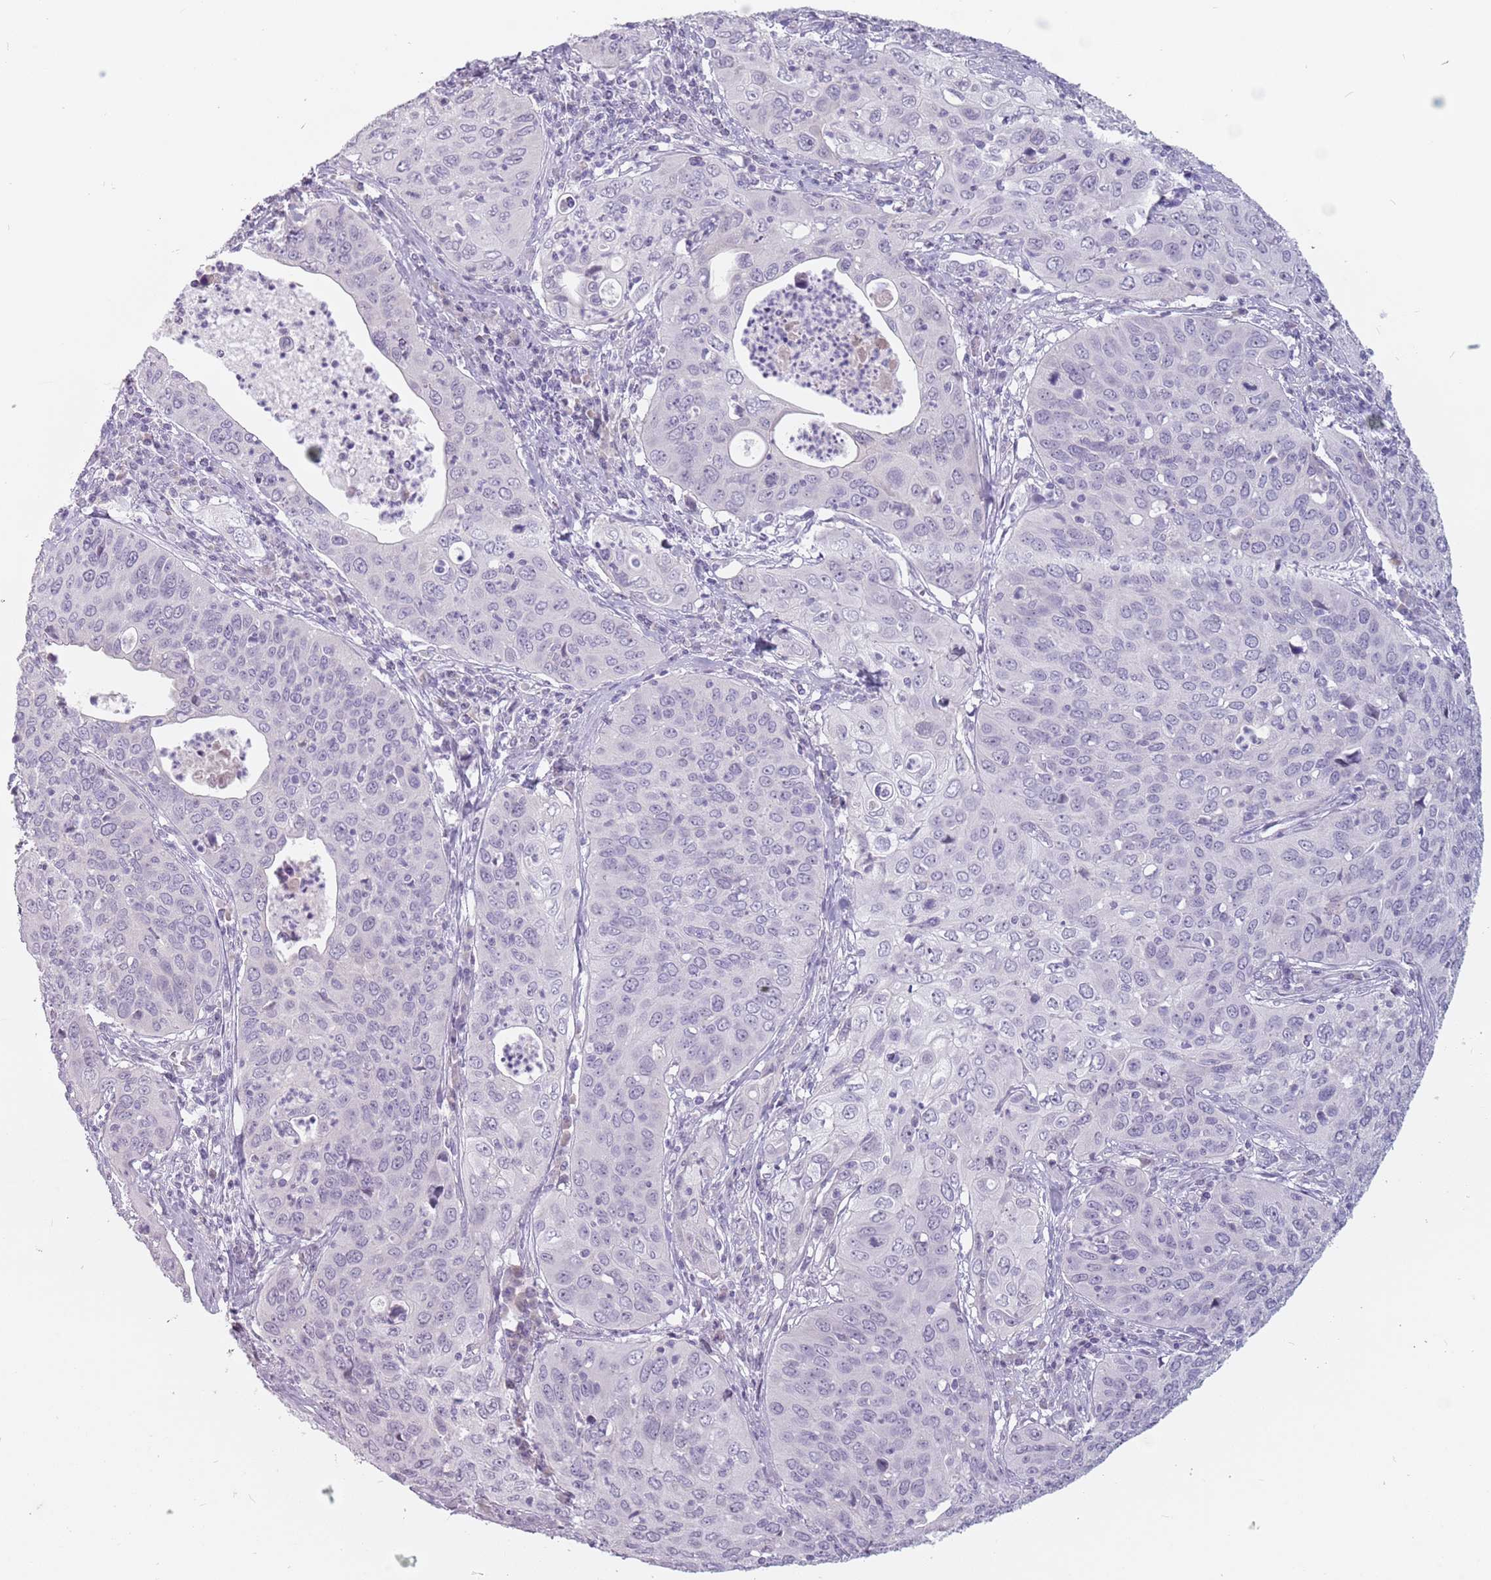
{"staining": {"intensity": "negative", "quantity": "none", "location": "none"}, "tissue": "cervical cancer", "cell_type": "Tumor cells", "image_type": "cancer", "snomed": [{"axis": "morphology", "description": "Squamous cell carcinoma, NOS"}, {"axis": "topography", "description": "Cervix"}], "caption": "Protein analysis of cervical cancer (squamous cell carcinoma) reveals no significant positivity in tumor cells. Brightfield microscopy of immunohistochemistry stained with DAB (brown) and hematoxylin (blue), captured at high magnification.", "gene": "CEP19", "patient": {"sex": "female", "age": 36}}